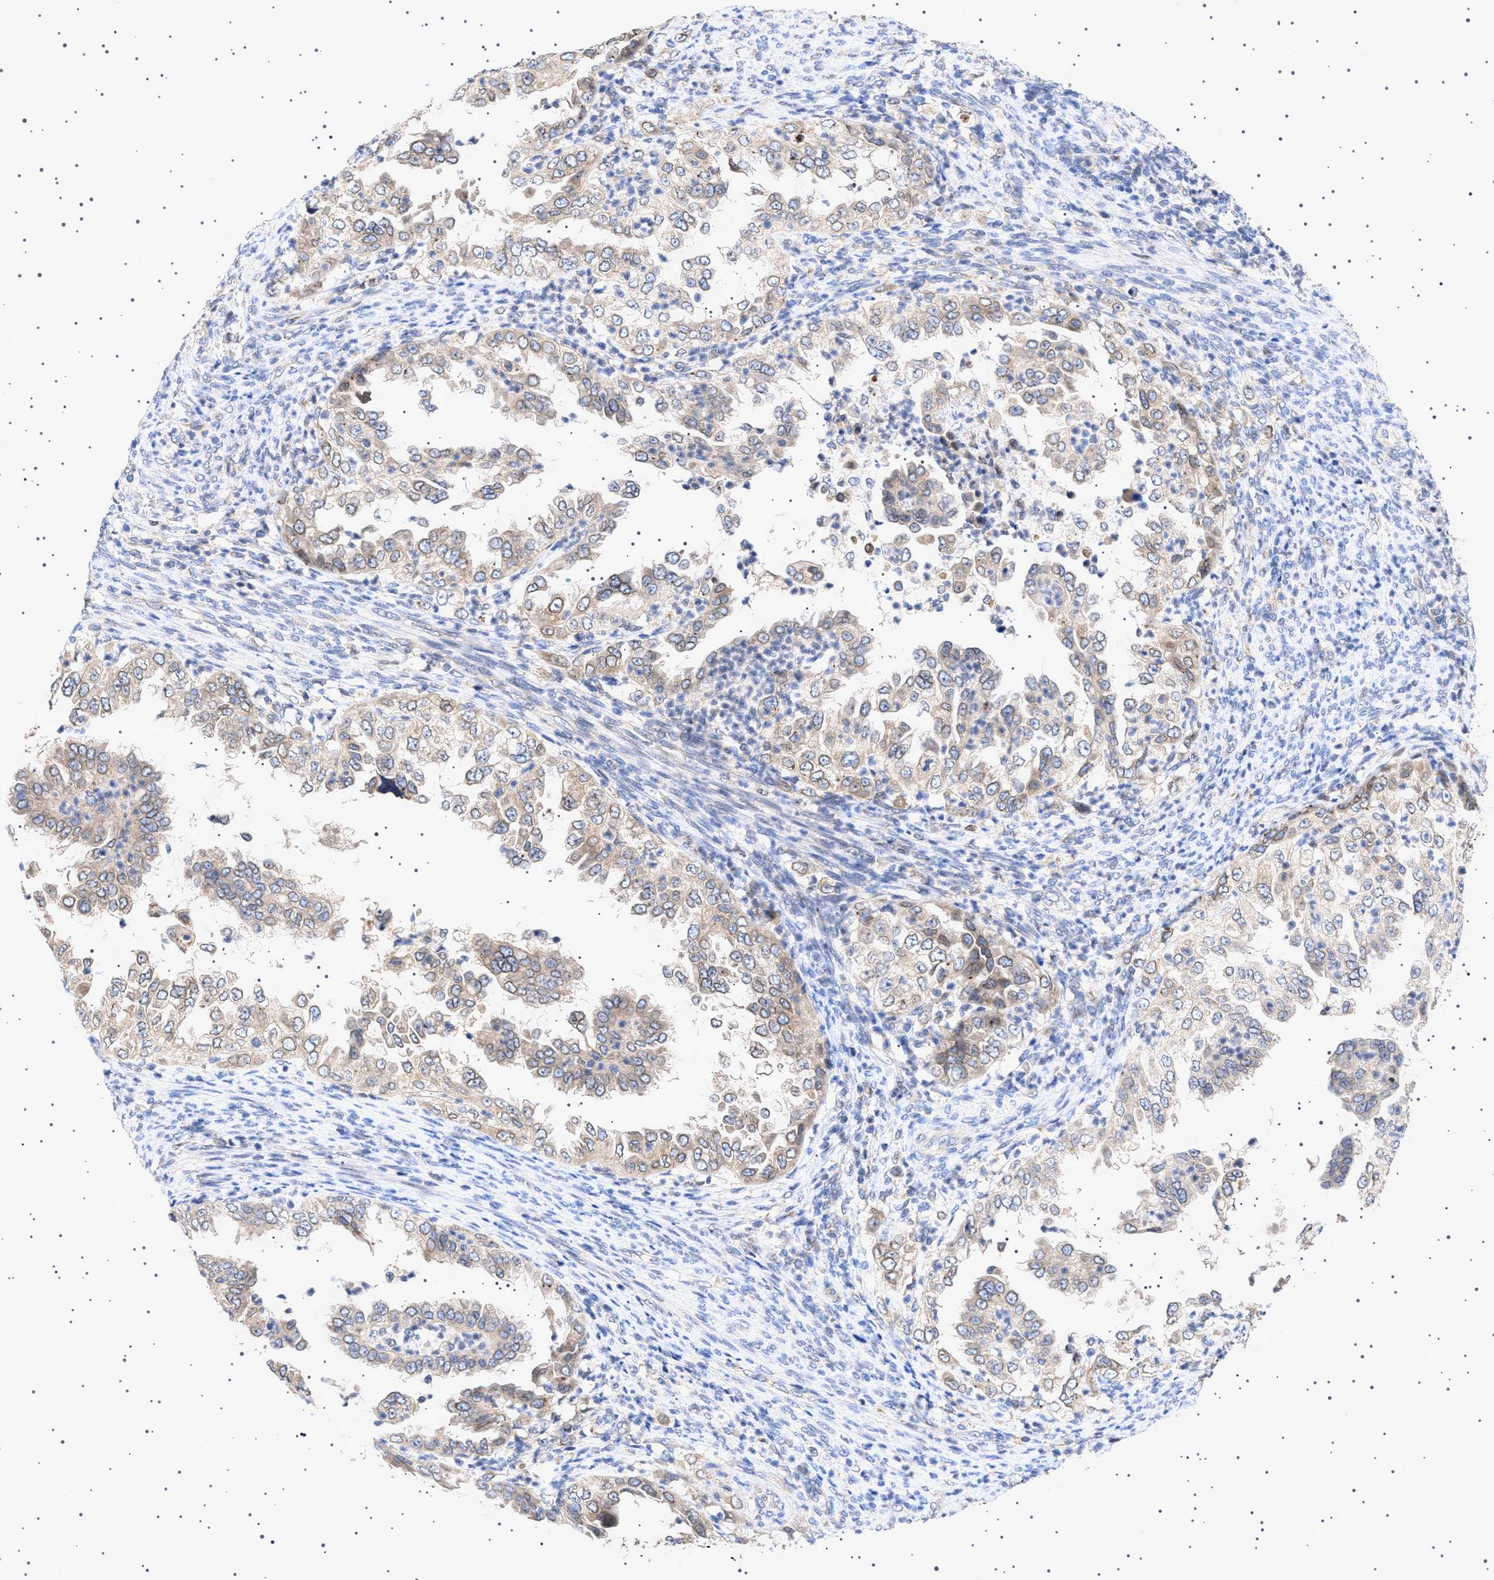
{"staining": {"intensity": "moderate", "quantity": "25%-75%", "location": "cytoplasmic/membranous,nuclear"}, "tissue": "endometrial cancer", "cell_type": "Tumor cells", "image_type": "cancer", "snomed": [{"axis": "morphology", "description": "Adenocarcinoma, NOS"}, {"axis": "topography", "description": "Endometrium"}], "caption": "There is medium levels of moderate cytoplasmic/membranous and nuclear staining in tumor cells of endometrial adenocarcinoma, as demonstrated by immunohistochemical staining (brown color).", "gene": "NUP93", "patient": {"sex": "female", "age": 85}}